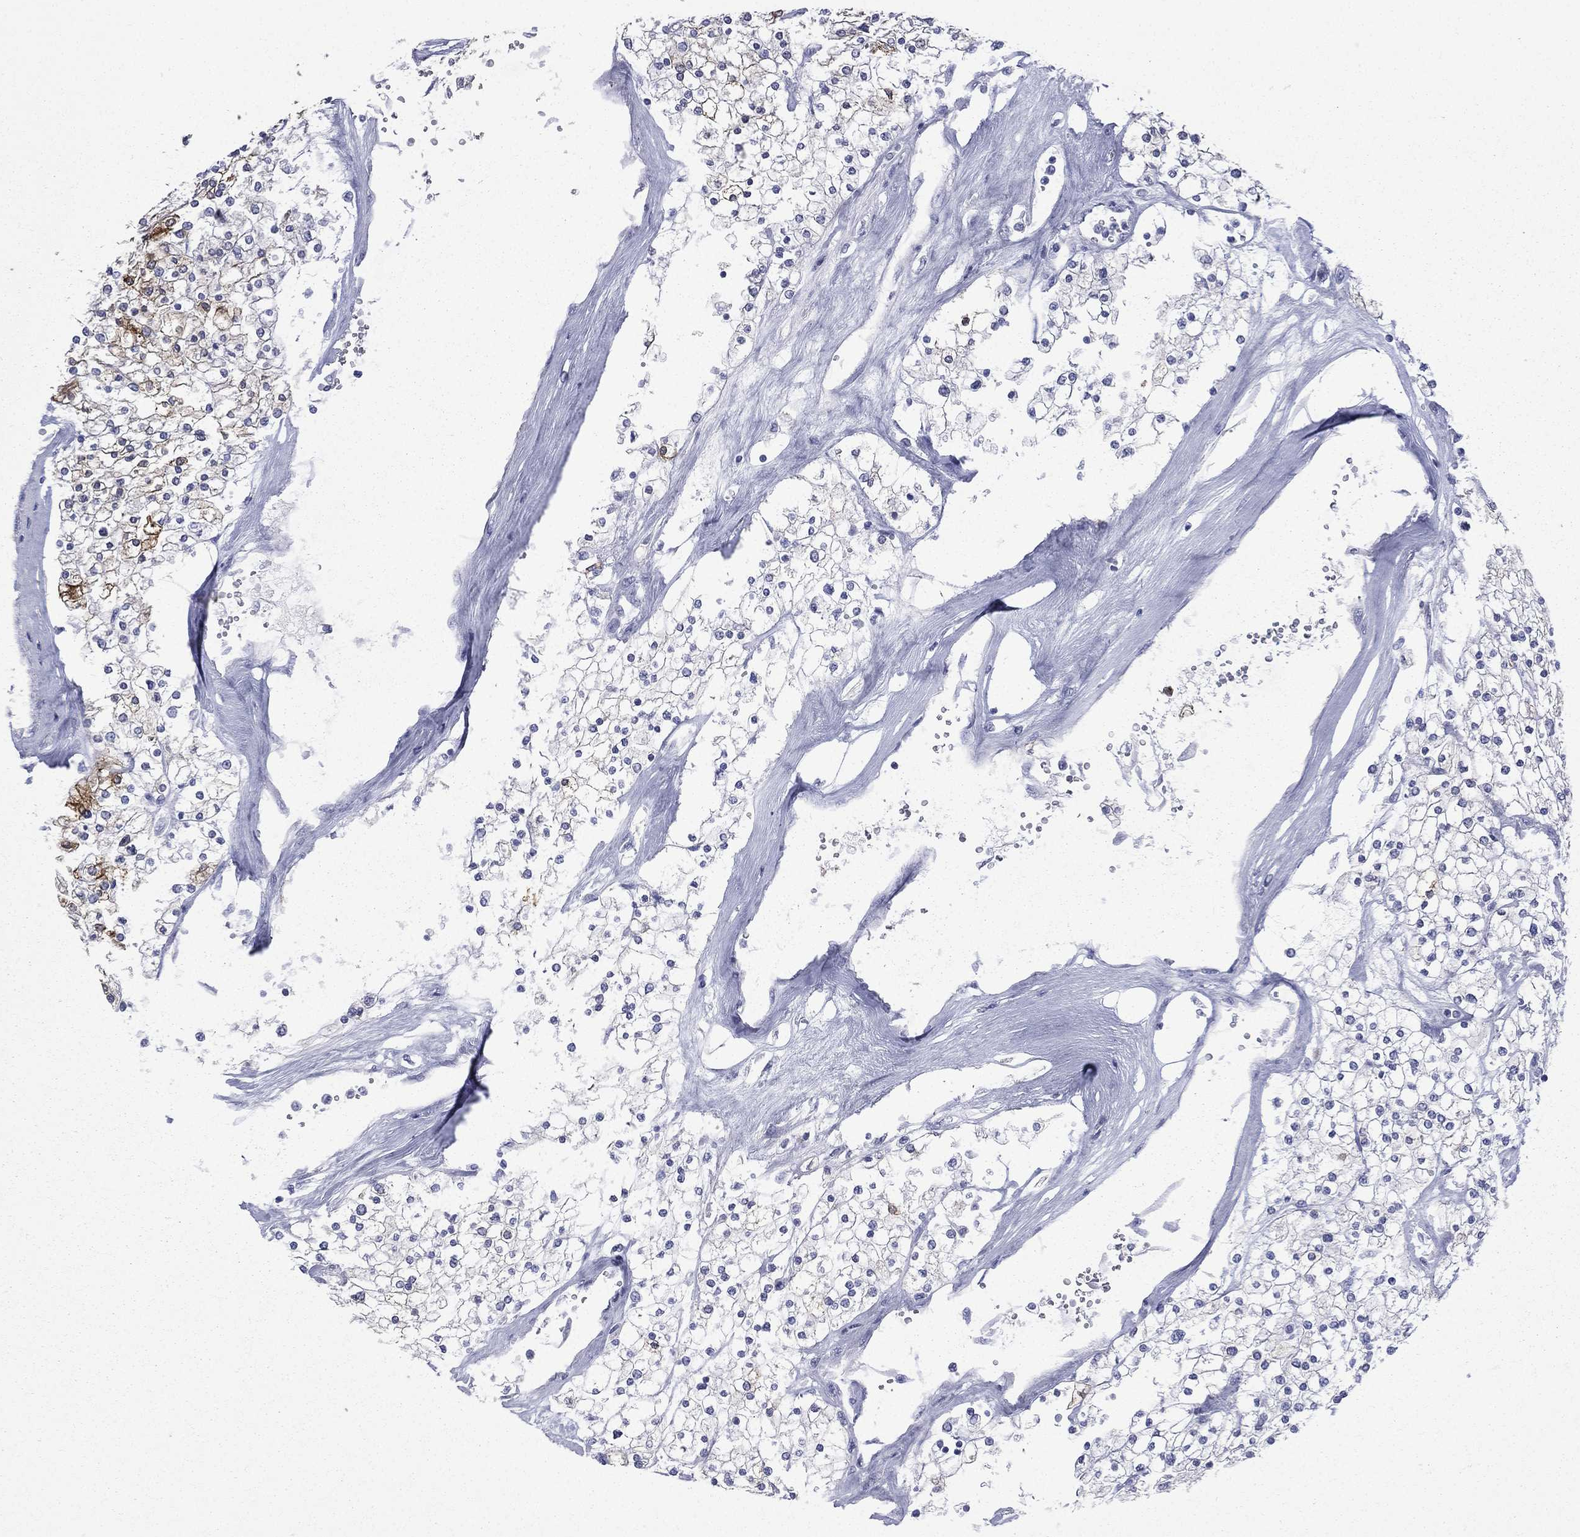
{"staining": {"intensity": "strong", "quantity": "<25%", "location": "cytoplasmic/membranous"}, "tissue": "renal cancer", "cell_type": "Tumor cells", "image_type": "cancer", "snomed": [{"axis": "morphology", "description": "Adenocarcinoma, NOS"}, {"axis": "topography", "description": "Kidney"}], "caption": "IHC of renal cancer displays medium levels of strong cytoplasmic/membranous expression in approximately <25% of tumor cells. The protein is stained brown, and the nuclei are stained in blue (DAB IHC with brightfield microscopy, high magnification).", "gene": "CES2", "patient": {"sex": "male", "age": 80}}